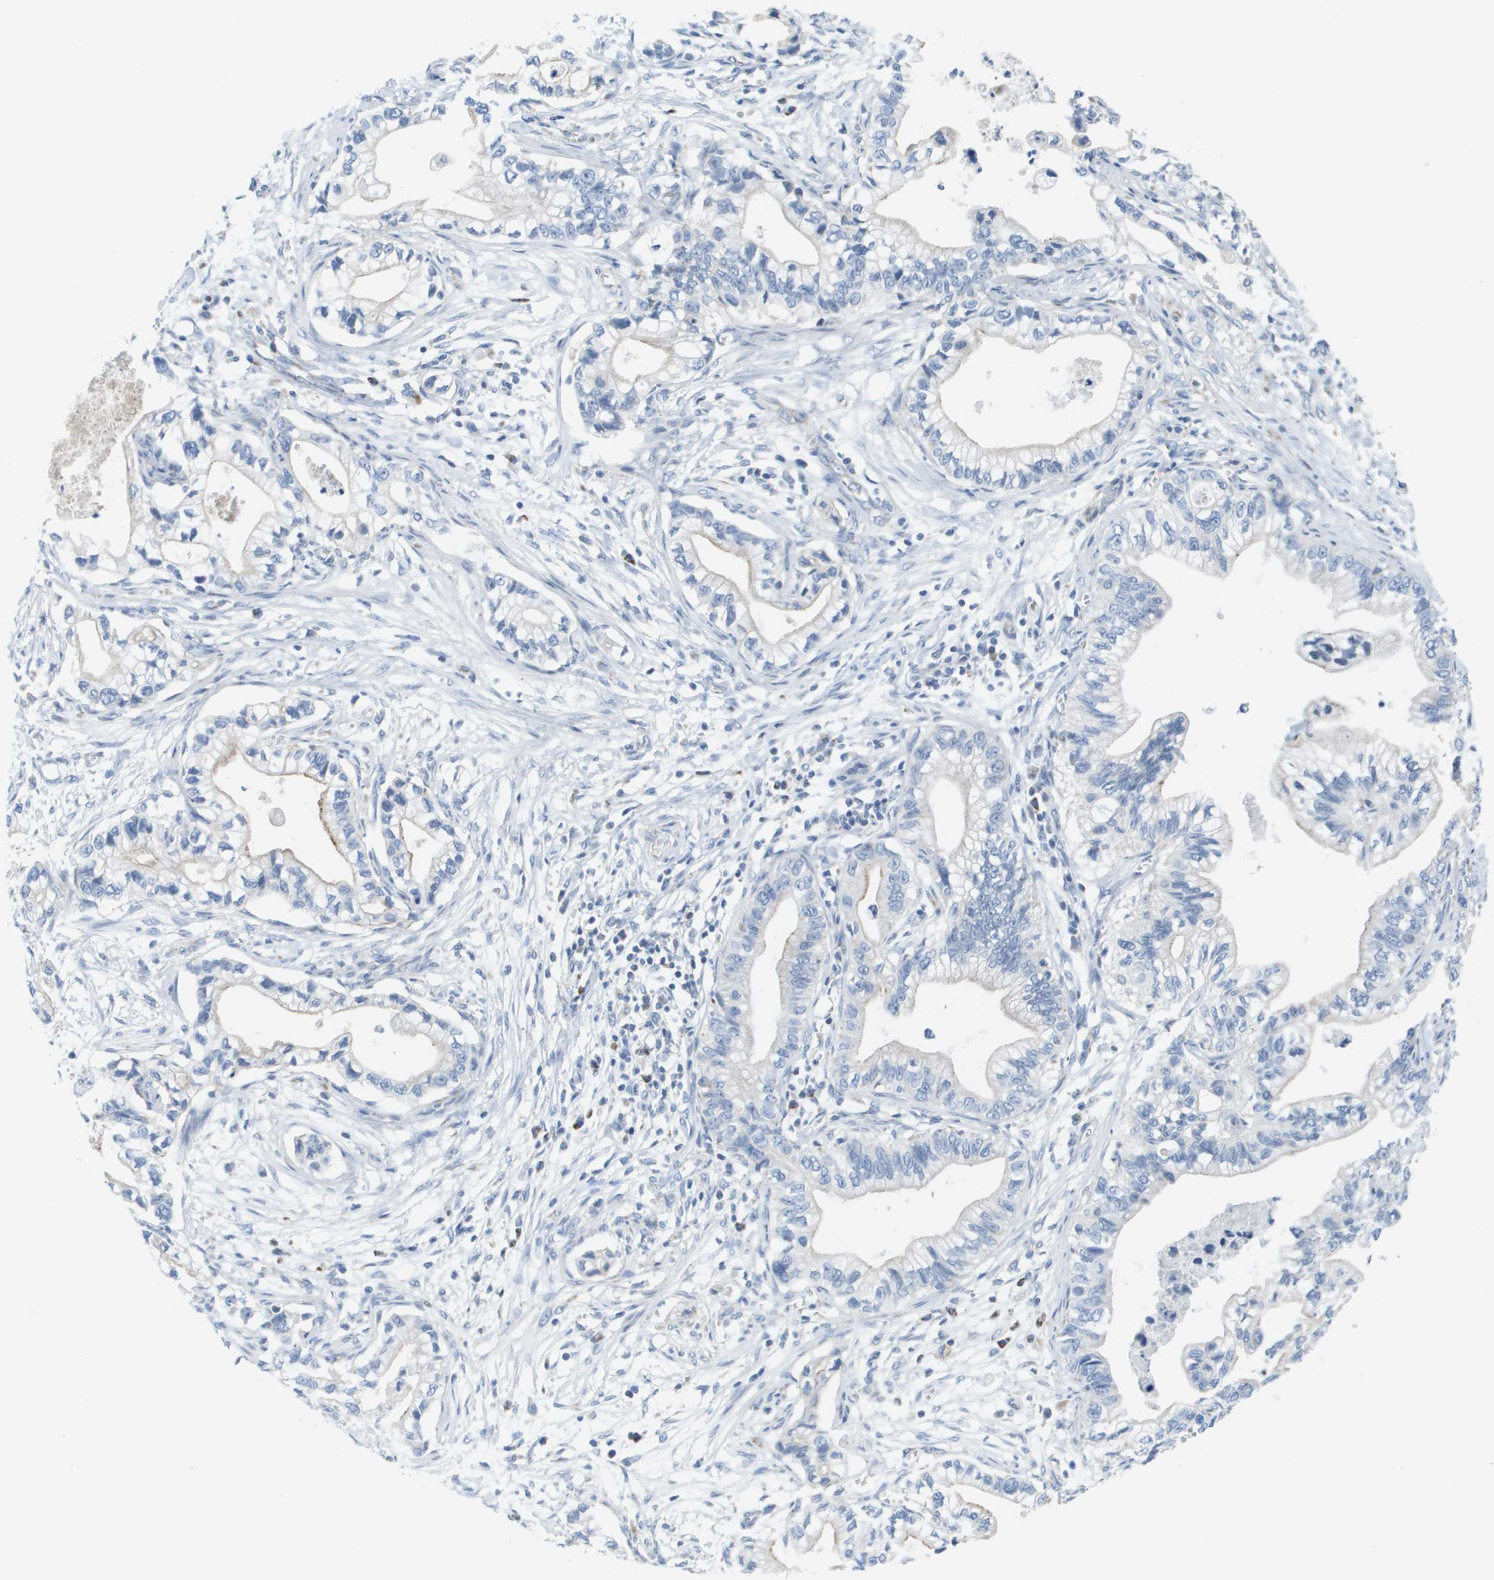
{"staining": {"intensity": "moderate", "quantity": "<25%", "location": "cytoplasmic/membranous"}, "tissue": "pancreatic cancer", "cell_type": "Tumor cells", "image_type": "cancer", "snomed": [{"axis": "morphology", "description": "Adenocarcinoma, NOS"}, {"axis": "topography", "description": "Pancreas"}], "caption": "Tumor cells display low levels of moderate cytoplasmic/membranous positivity in about <25% of cells in human adenocarcinoma (pancreatic). (IHC, brightfield microscopy, high magnification).", "gene": "TMEM223", "patient": {"sex": "male", "age": 56}}